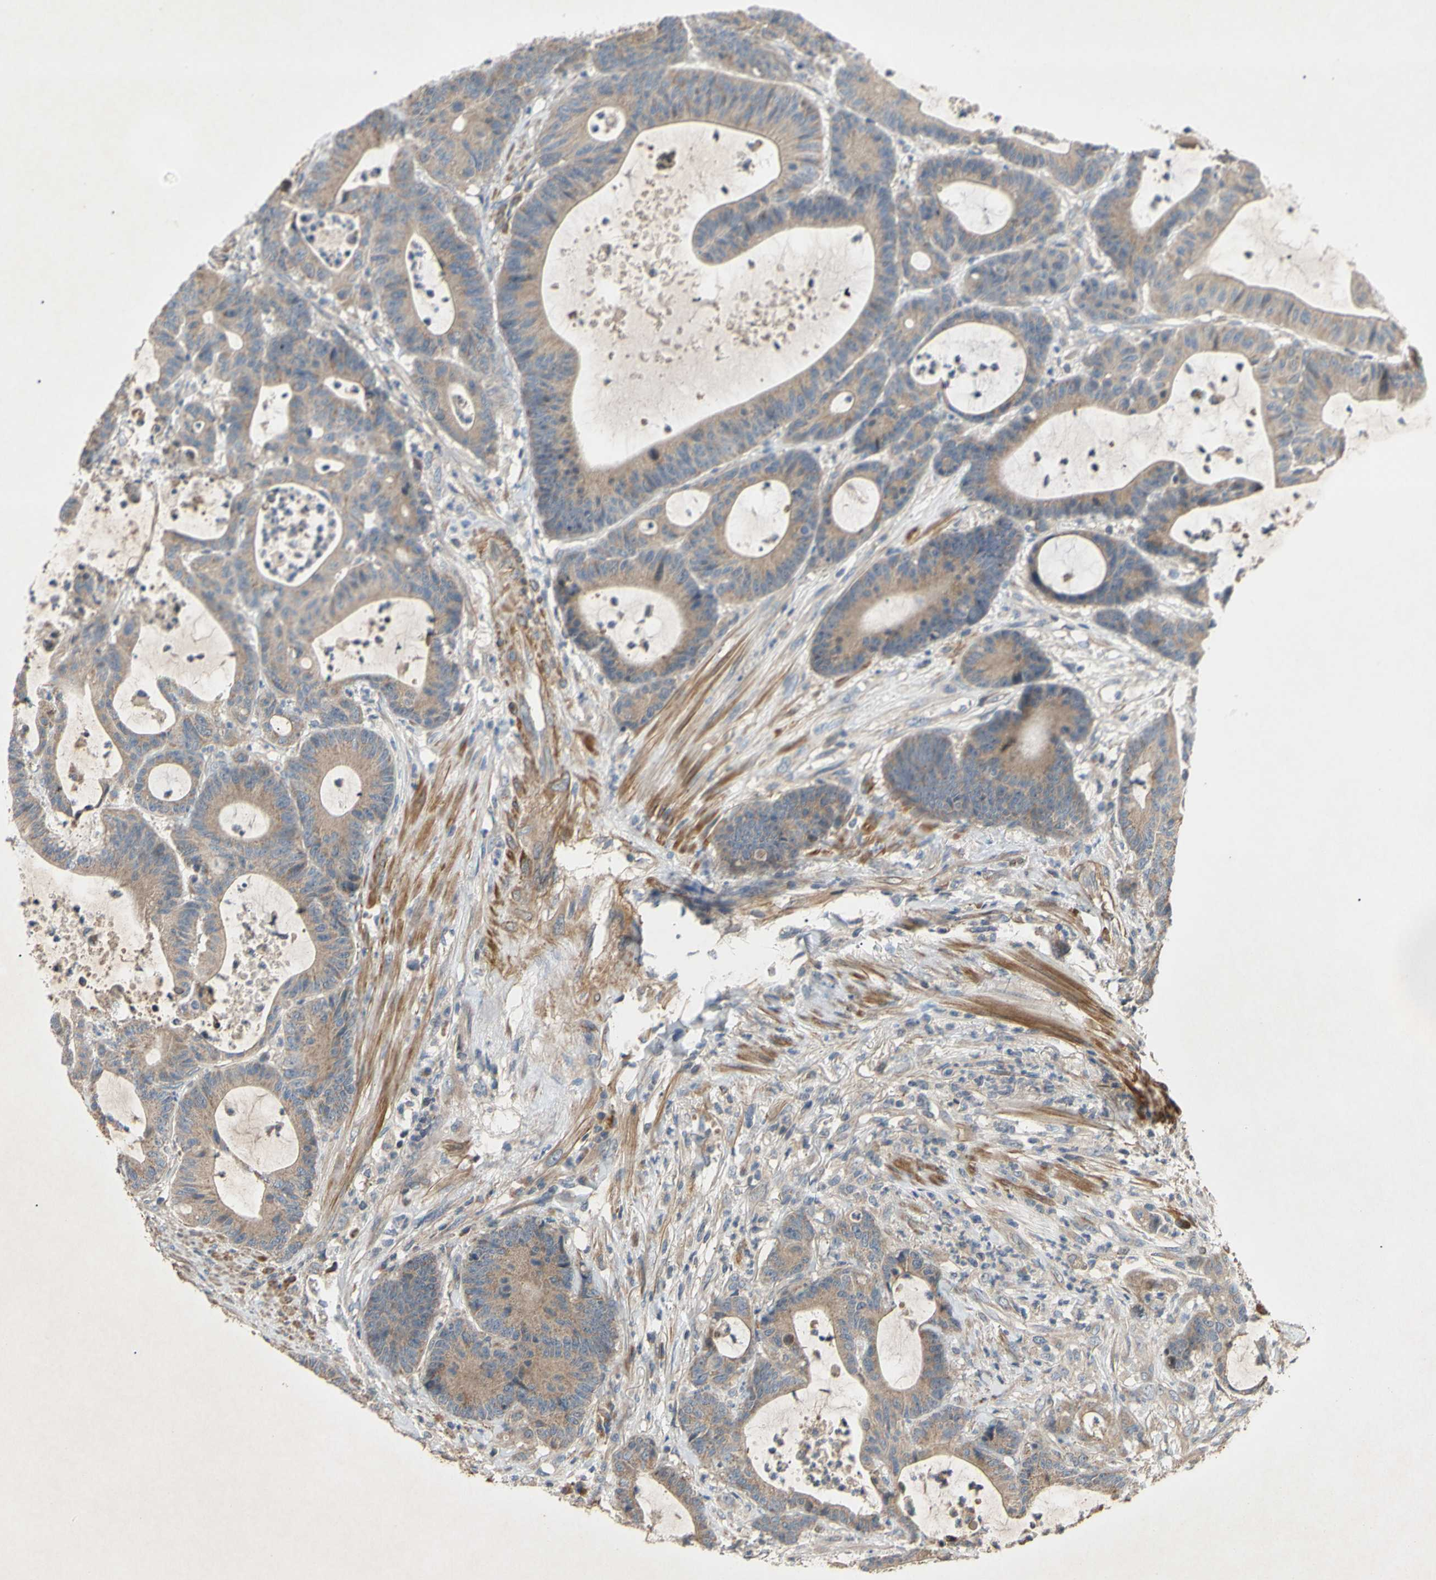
{"staining": {"intensity": "moderate", "quantity": ">75%", "location": "cytoplasmic/membranous"}, "tissue": "colorectal cancer", "cell_type": "Tumor cells", "image_type": "cancer", "snomed": [{"axis": "morphology", "description": "Adenocarcinoma, NOS"}, {"axis": "topography", "description": "Colon"}], "caption": "Approximately >75% of tumor cells in human colorectal cancer show moderate cytoplasmic/membranous protein positivity as visualized by brown immunohistochemical staining.", "gene": "PARD6A", "patient": {"sex": "female", "age": 84}}